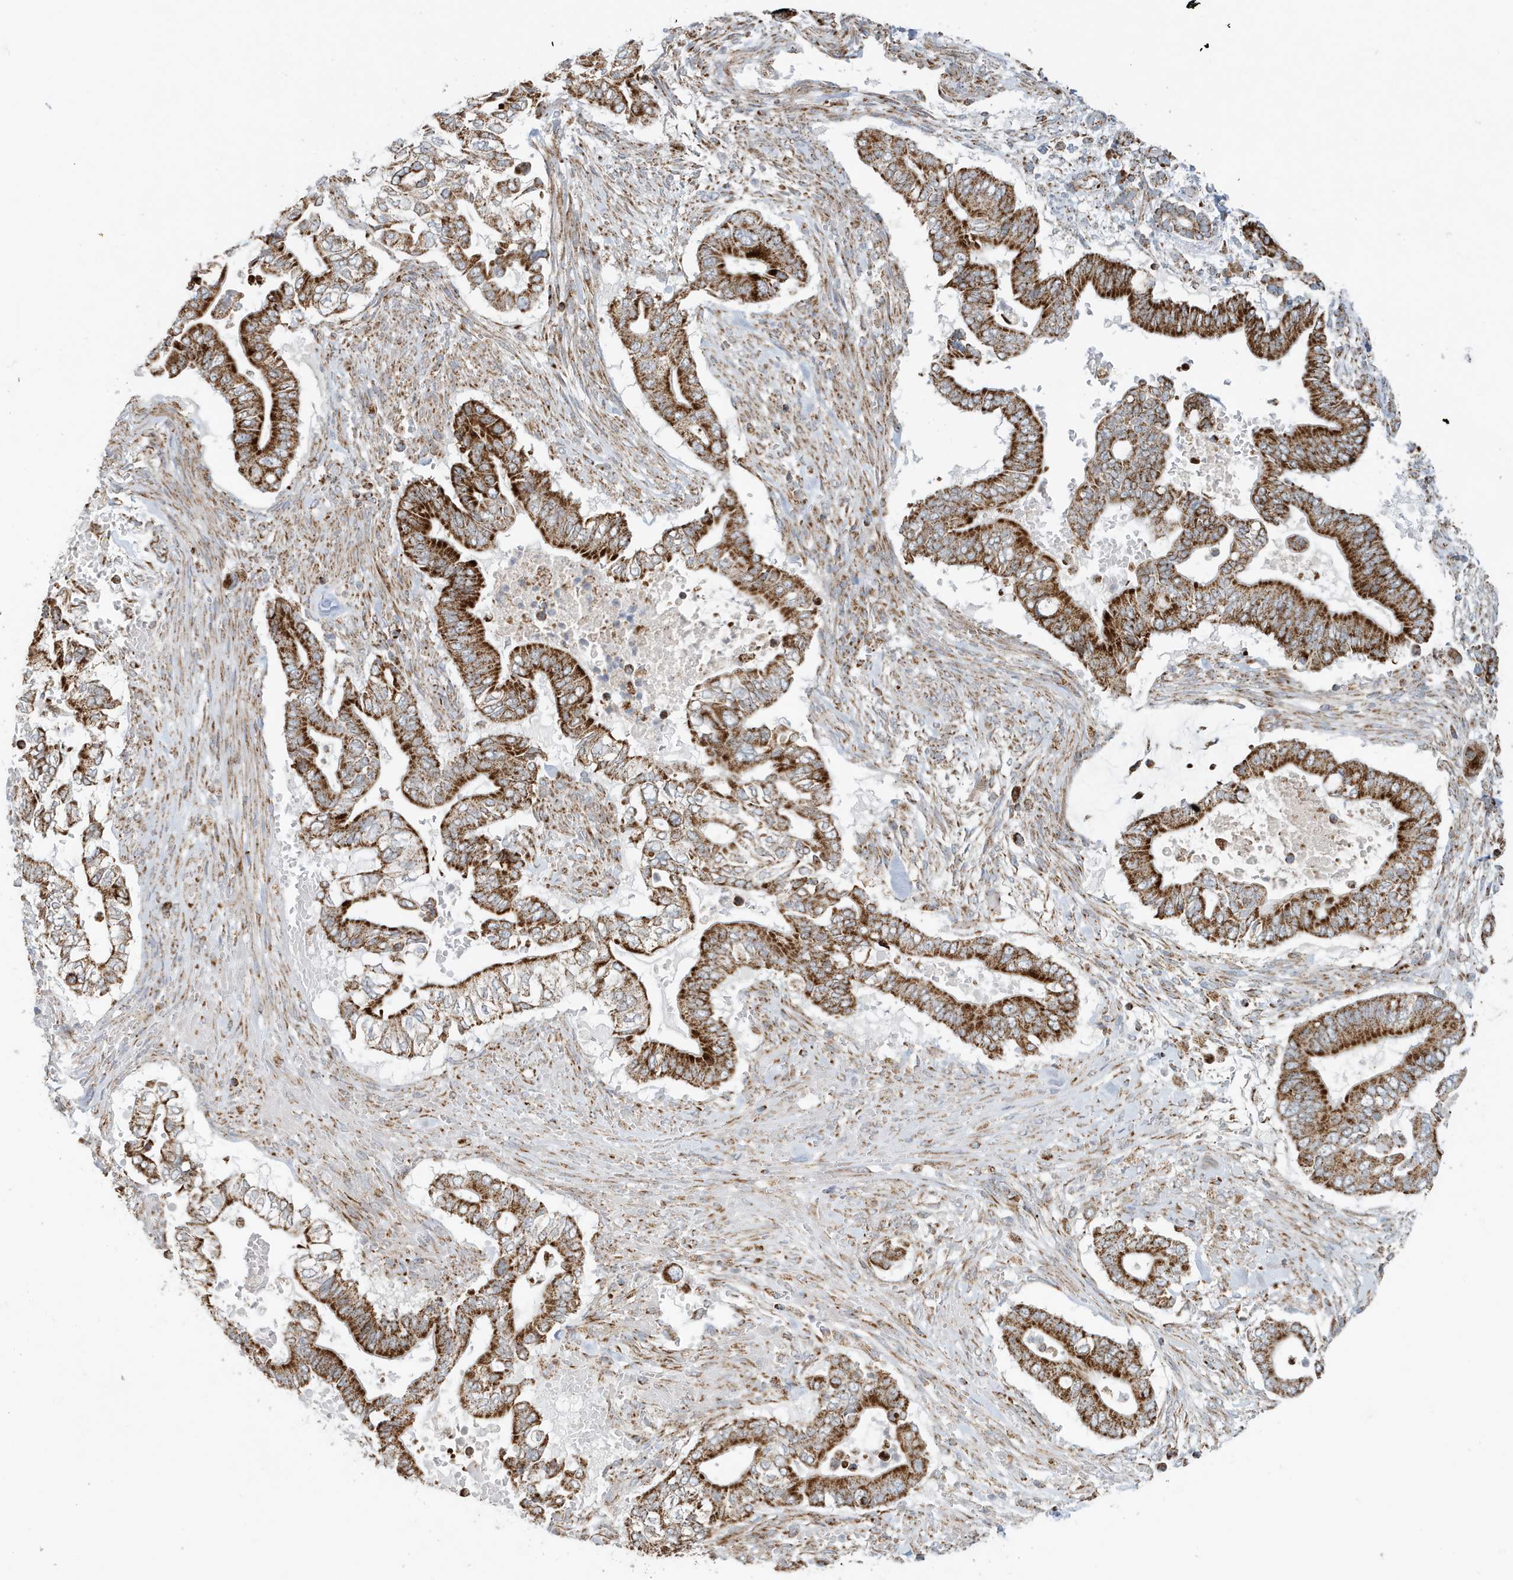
{"staining": {"intensity": "strong", "quantity": ">75%", "location": "cytoplasmic/membranous"}, "tissue": "pancreatic cancer", "cell_type": "Tumor cells", "image_type": "cancer", "snomed": [{"axis": "morphology", "description": "Adenocarcinoma, NOS"}, {"axis": "topography", "description": "Pancreas"}], "caption": "The micrograph displays immunohistochemical staining of adenocarcinoma (pancreatic). There is strong cytoplasmic/membranous expression is seen in approximately >75% of tumor cells.", "gene": "MAN1A1", "patient": {"sex": "male", "age": 68}}